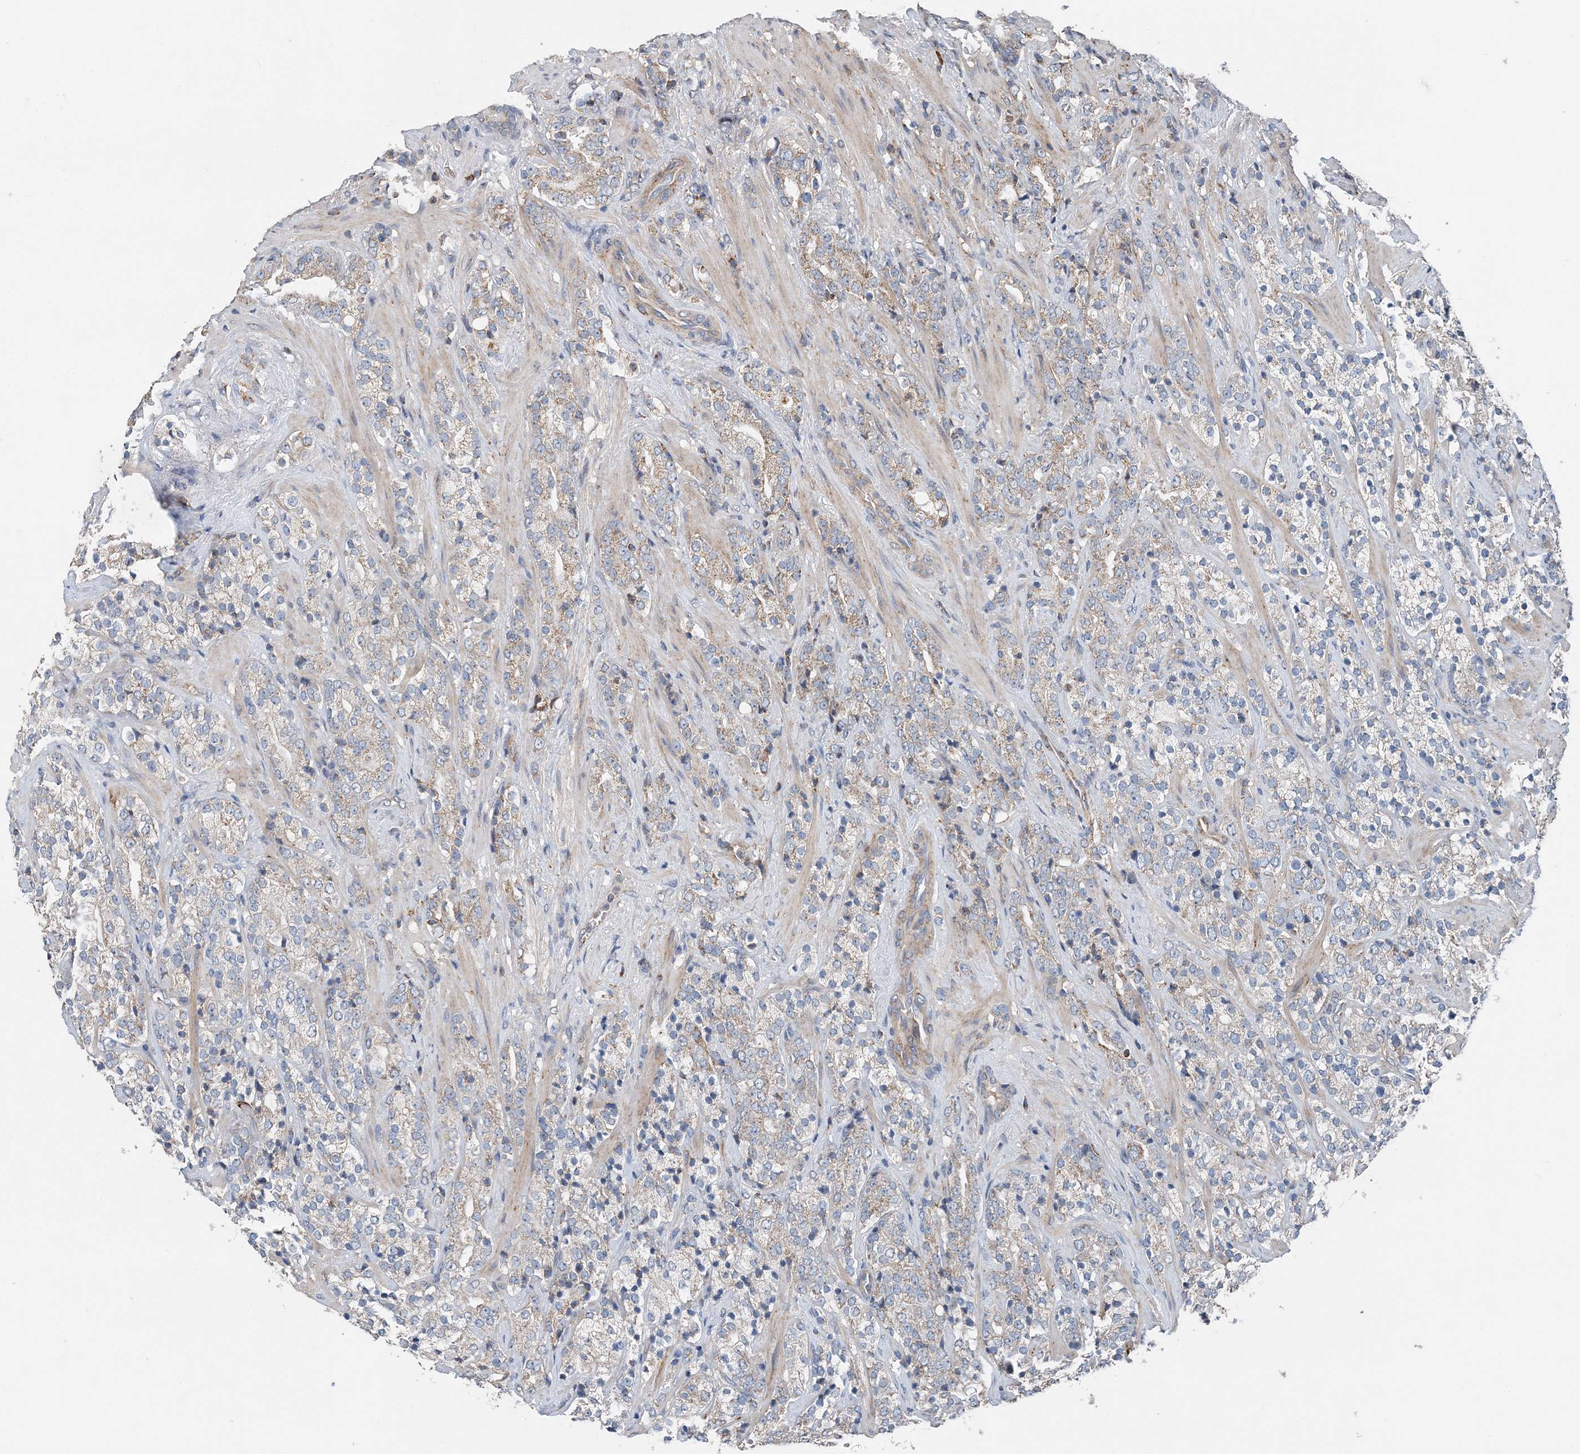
{"staining": {"intensity": "negative", "quantity": "none", "location": "none"}, "tissue": "prostate cancer", "cell_type": "Tumor cells", "image_type": "cancer", "snomed": [{"axis": "morphology", "description": "Adenocarcinoma, High grade"}, {"axis": "topography", "description": "Prostate"}], "caption": "Immunohistochemistry of prostate cancer (adenocarcinoma (high-grade)) demonstrates no positivity in tumor cells. (Immunohistochemistry, brightfield microscopy, high magnification).", "gene": "SPRY2", "patient": {"sex": "male", "age": 71}}